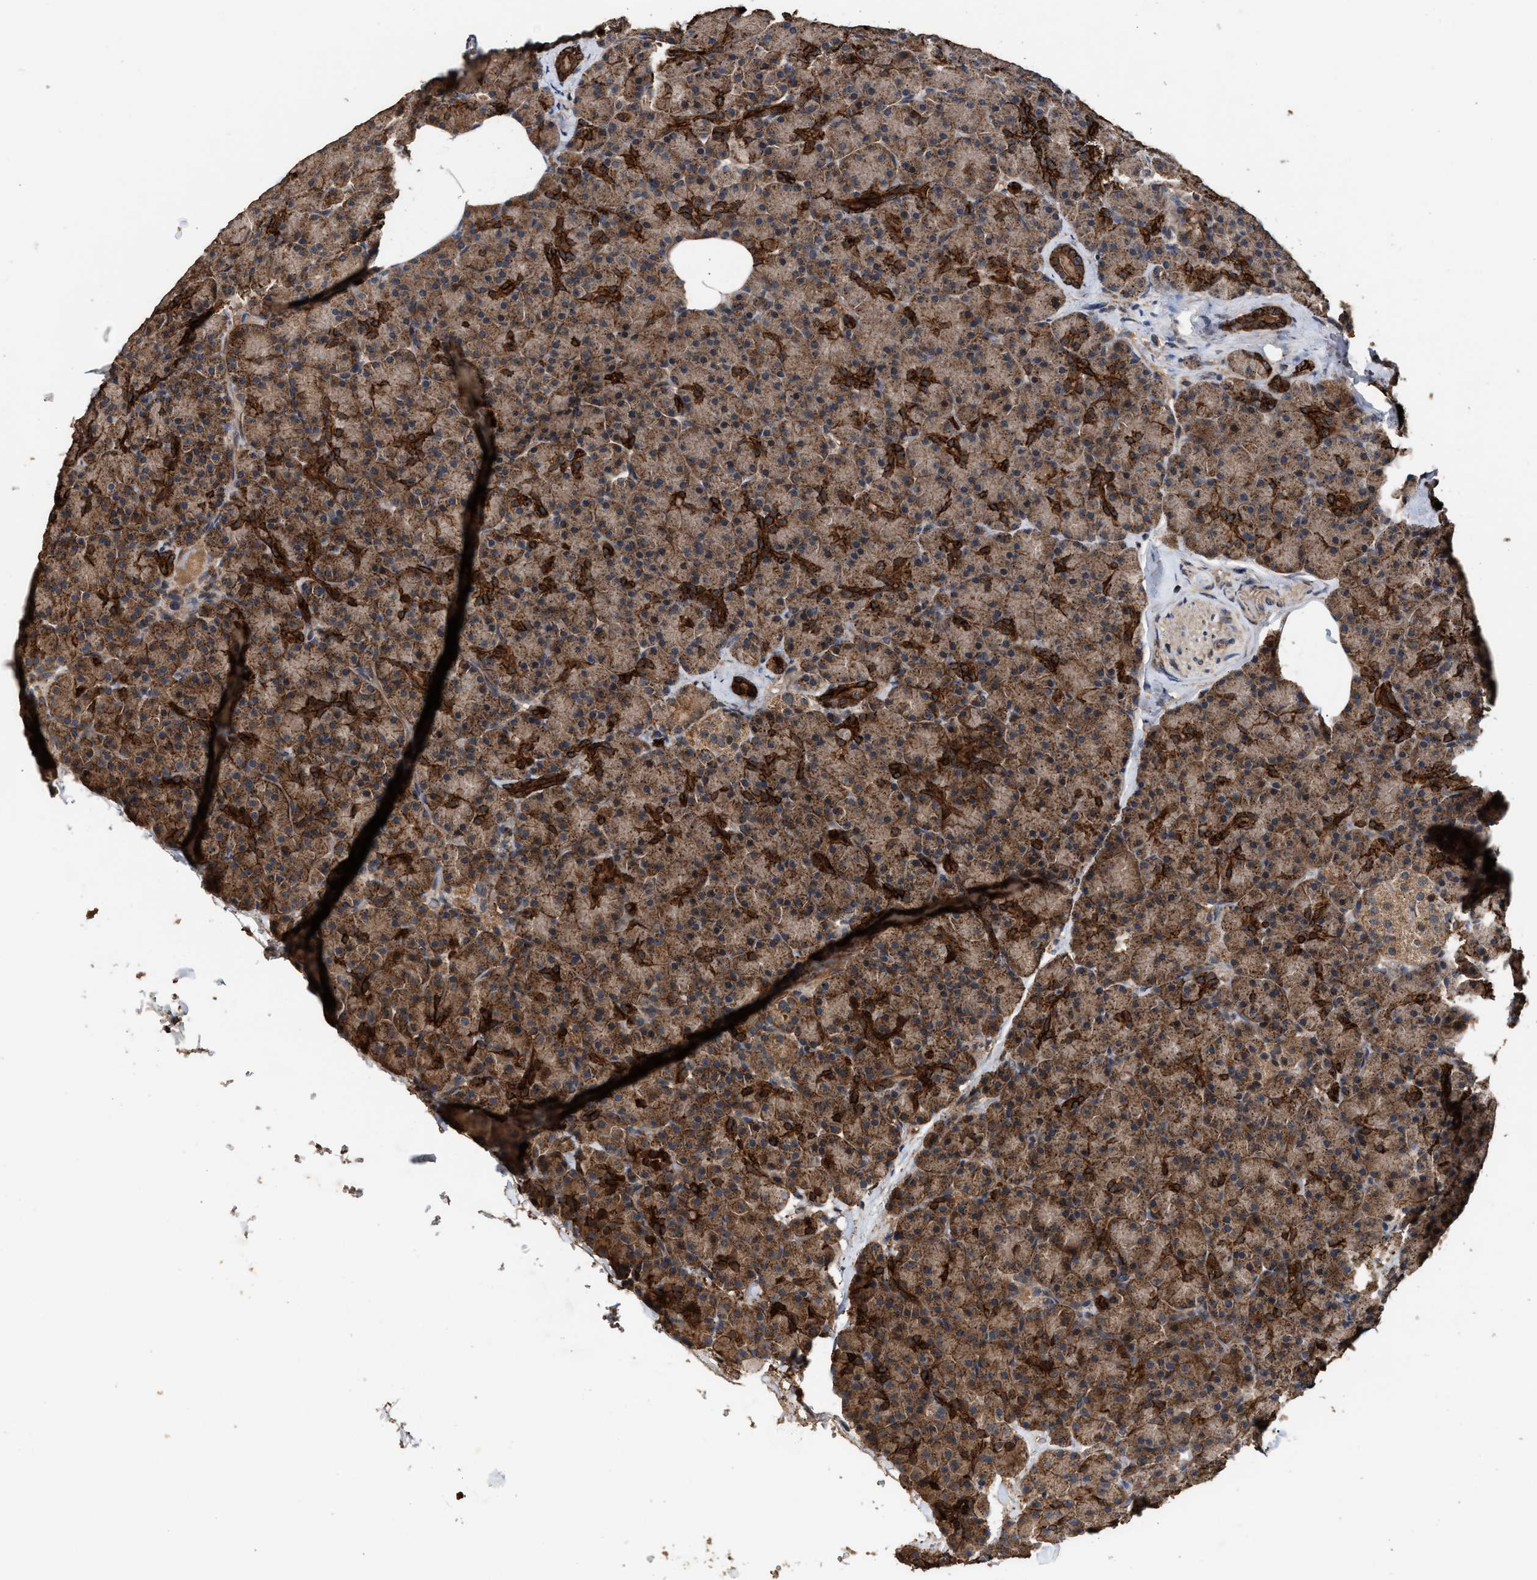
{"staining": {"intensity": "moderate", "quantity": ">75%", "location": "cytoplasmic/membranous"}, "tissue": "pancreas", "cell_type": "Exocrine glandular cells", "image_type": "normal", "snomed": [{"axis": "morphology", "description": "Normal tissue, NOS"}, {"axis": "topography", "description": "Pancreas"}], "caption": "A brown stain shows moderate cytoplasmic/membranous positivity of a protein in exocrine glandular cells of unremarkable pancreas.", "gene": "ZNHIT6", "patient": {"sex": "female", "age": 43}}